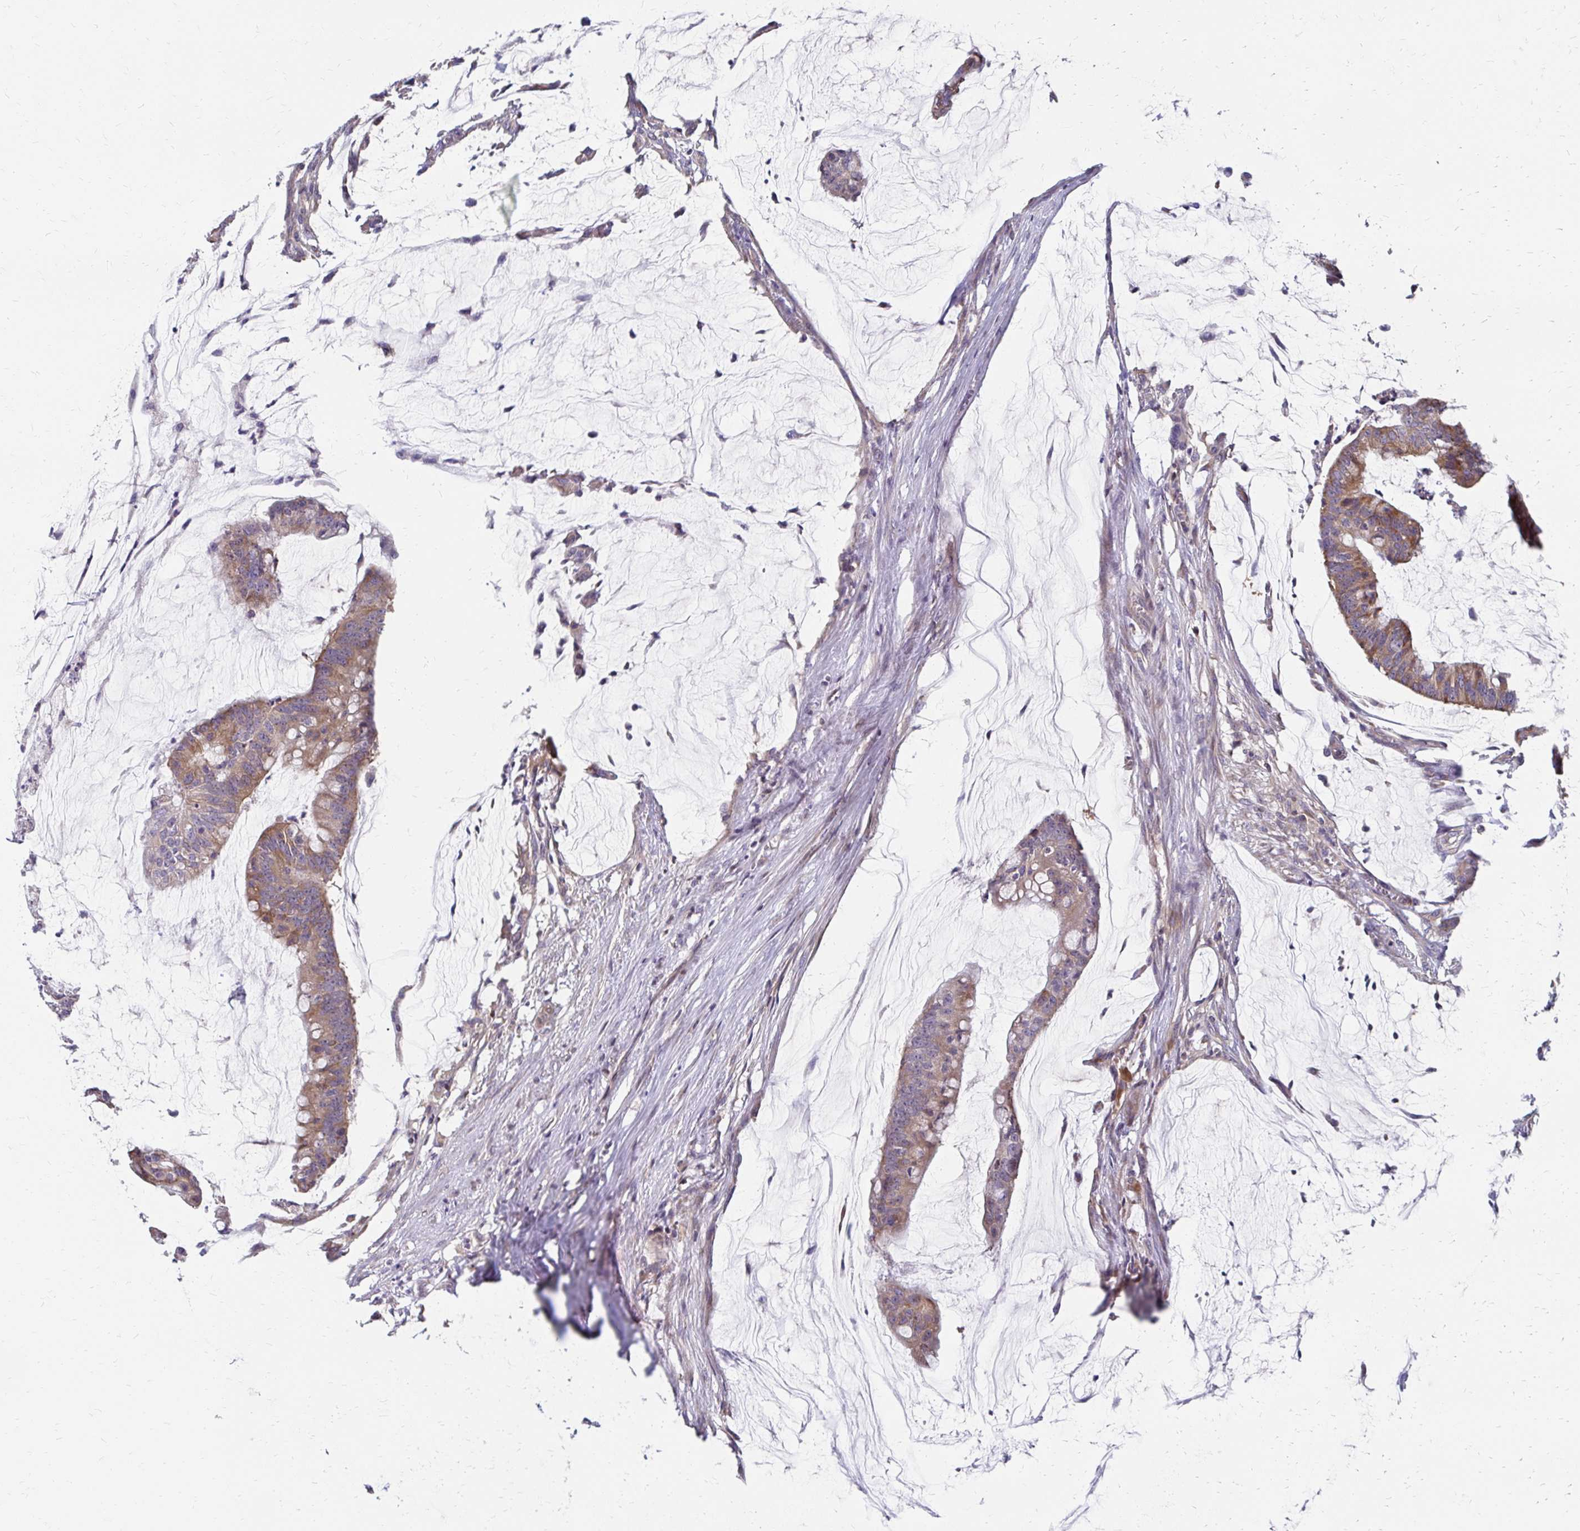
{"staining": {"intensity": "moderate", "quantity": ">75%", "location": "cytoplasmic/membranous"}, "tissue": "colorectal cancer", "cell_type": "Tumor cells", "image_type": "cancer", "snomed": [{"axis": "morphology", "description": "Adenocarcinoma, NOS"}, {"axis": "topography", "description": "Colon"}], "caption": "Human colorectal cancer stained with a brown dye exhibits moderate cytoplasmic/membranous positive positivity in approximately >75% of tumor cells.", "gene": "CBX7", "patient": {"sex": "male", "age": 62}}